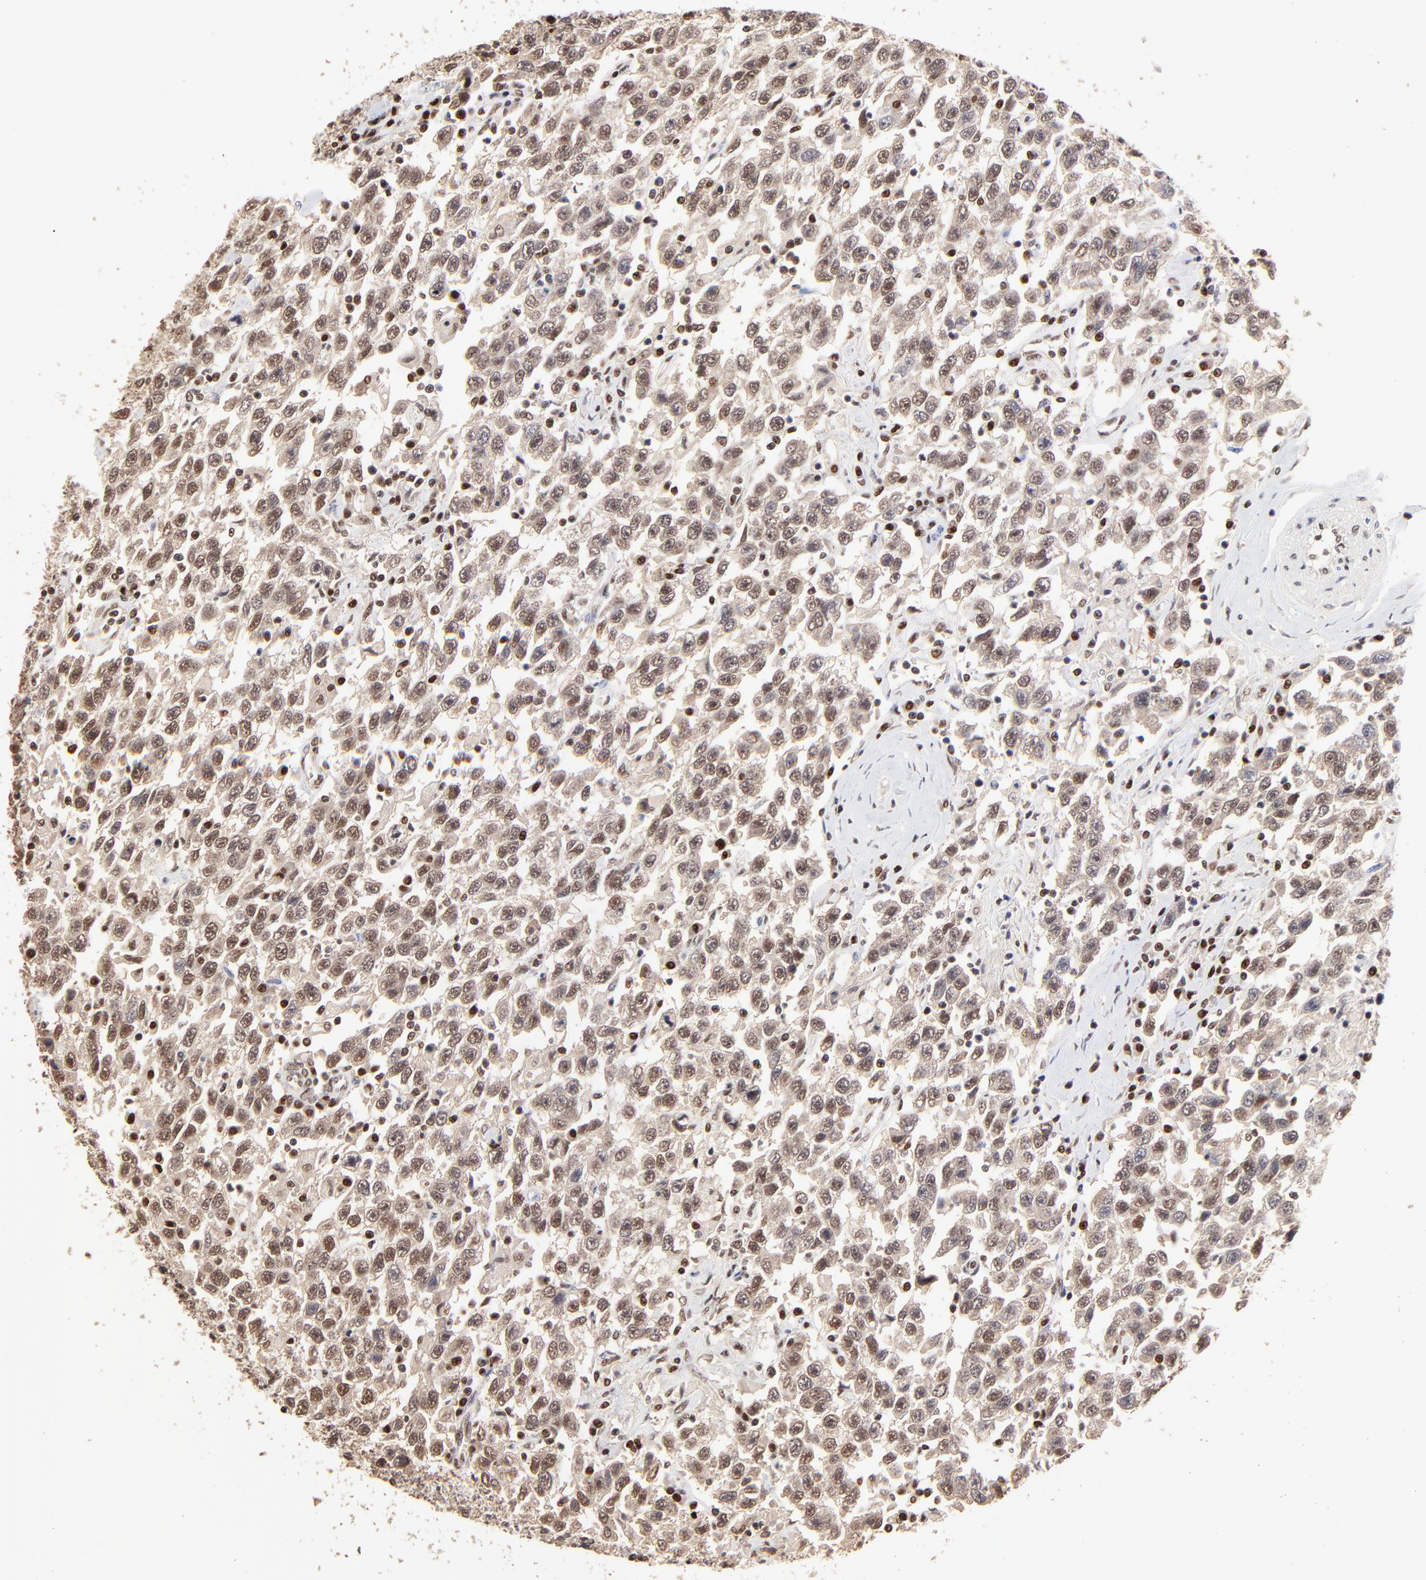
{"staining": {"intensity": "weak", "quantity": "25%-75%", "location": "nuclear"}, "tissue": "testis cancer", "cell_type": "Tumor cells", "image_type": "cancer", "snomed": [{"axis": "morphology", "description": "Seminoma, NOS"}, {"axis": "topography", "description": "Testis"}], "caption": "Brown immunohistochemical staining in testis cancer (seminoma) reveals weak nuclear staining in approximately 25%-75% of tumor cells.", "gene": "DSN1", "patient": {"sex": "male", "age": 41}}